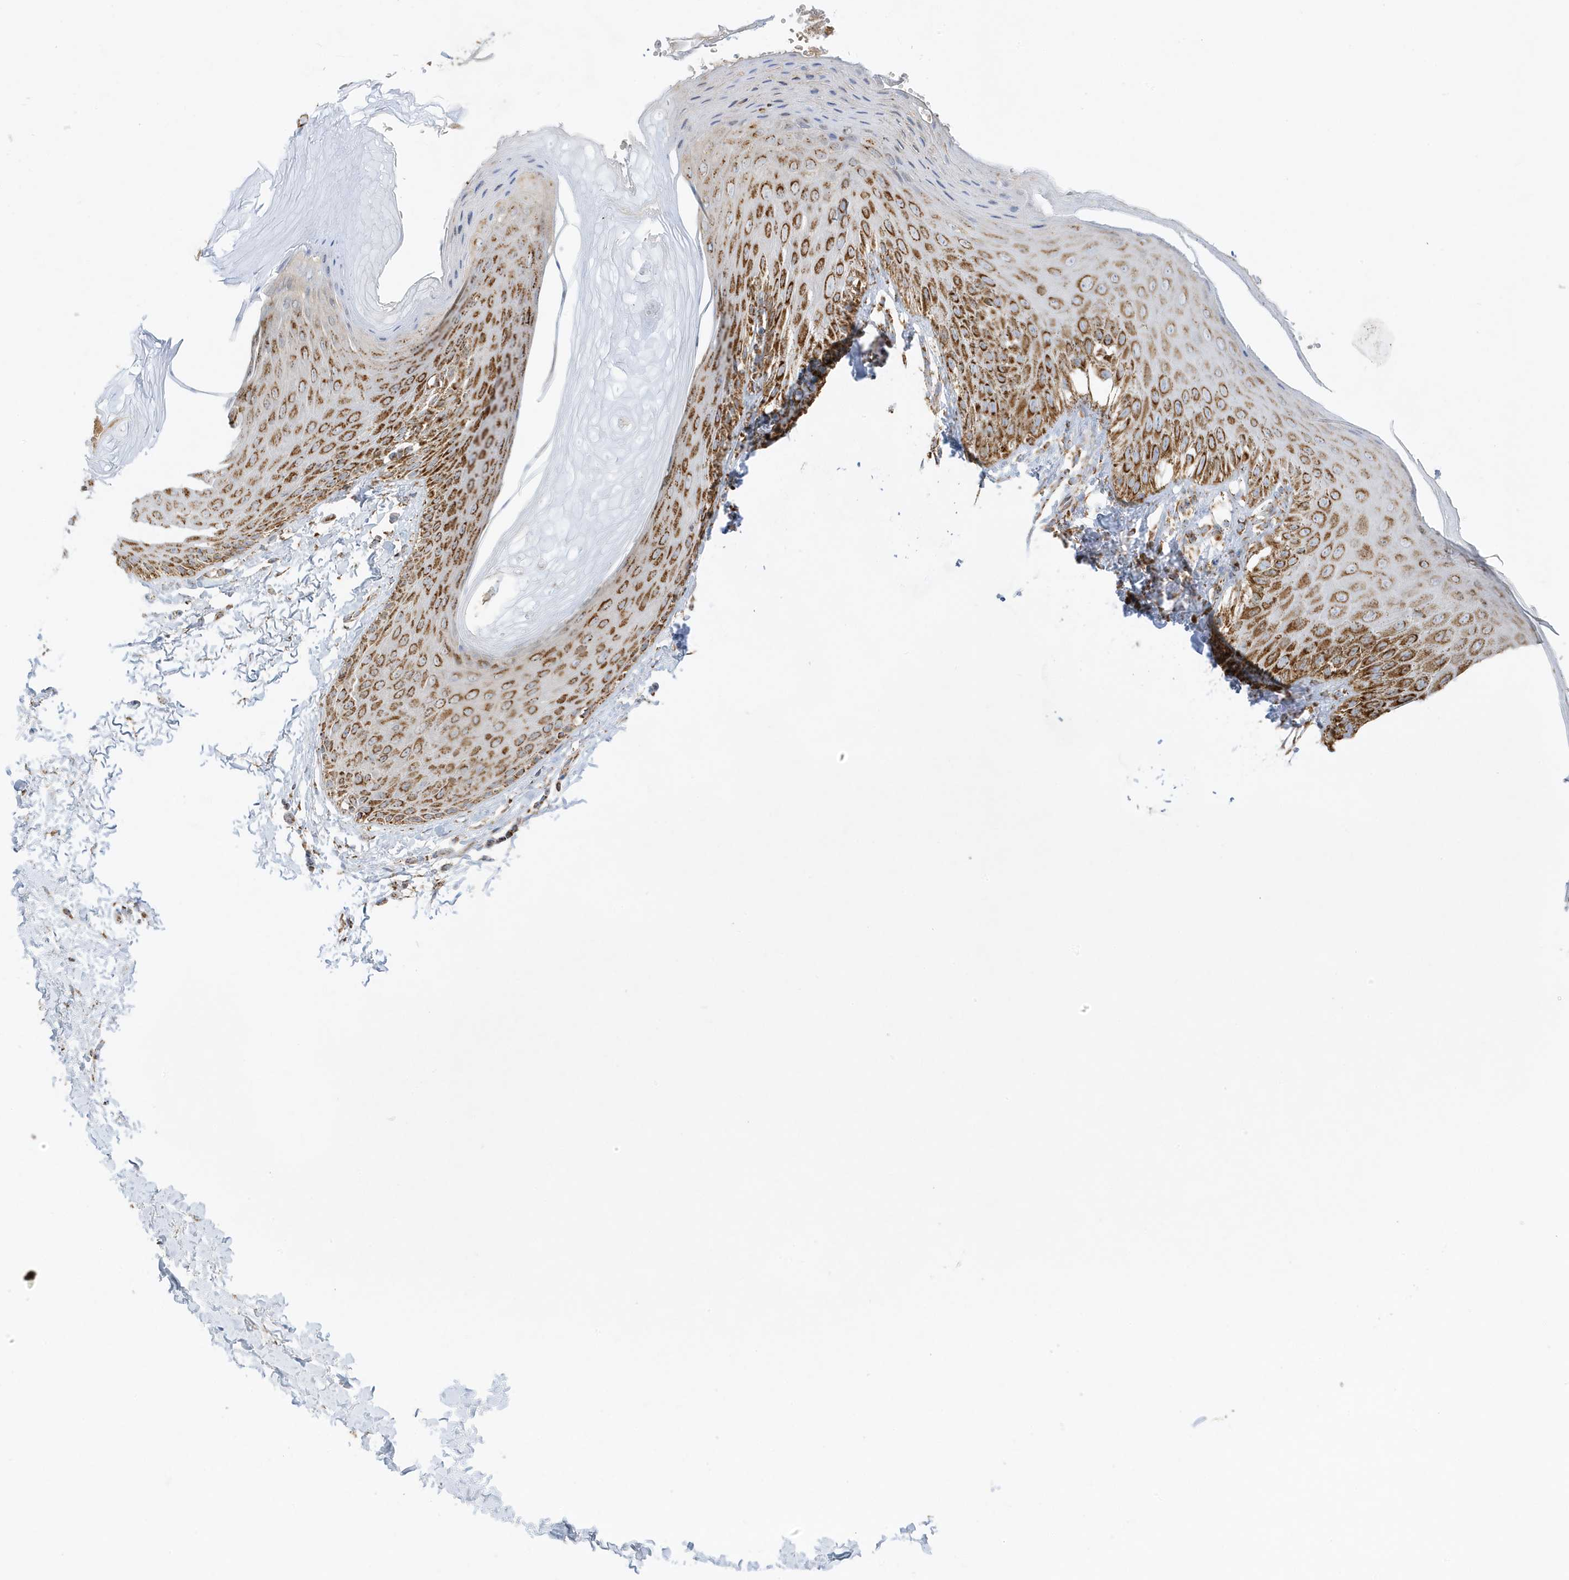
{"staining": {"intensity": "moderate", "quantity": ">75%", "location": "cytoplasmic/membranous"}, "tissue": "skin", "cell_type": "Epidermal cells", "image_type": "normal", "snomed": [{"axis": "morphology", "description": "Normal tissue, NOS"}, {"axis": "topography", "description": "Anal"}], "caption": "Immunohistochemistry micrograph of benign human skin stained for a protein (brown), which demonstrates medium levels of moderate cytoplasmic/membranous staining in about >75% of epidermal cells.", "gene": "ATP5ME", "patient": {"sex": "male", "age": 44}}